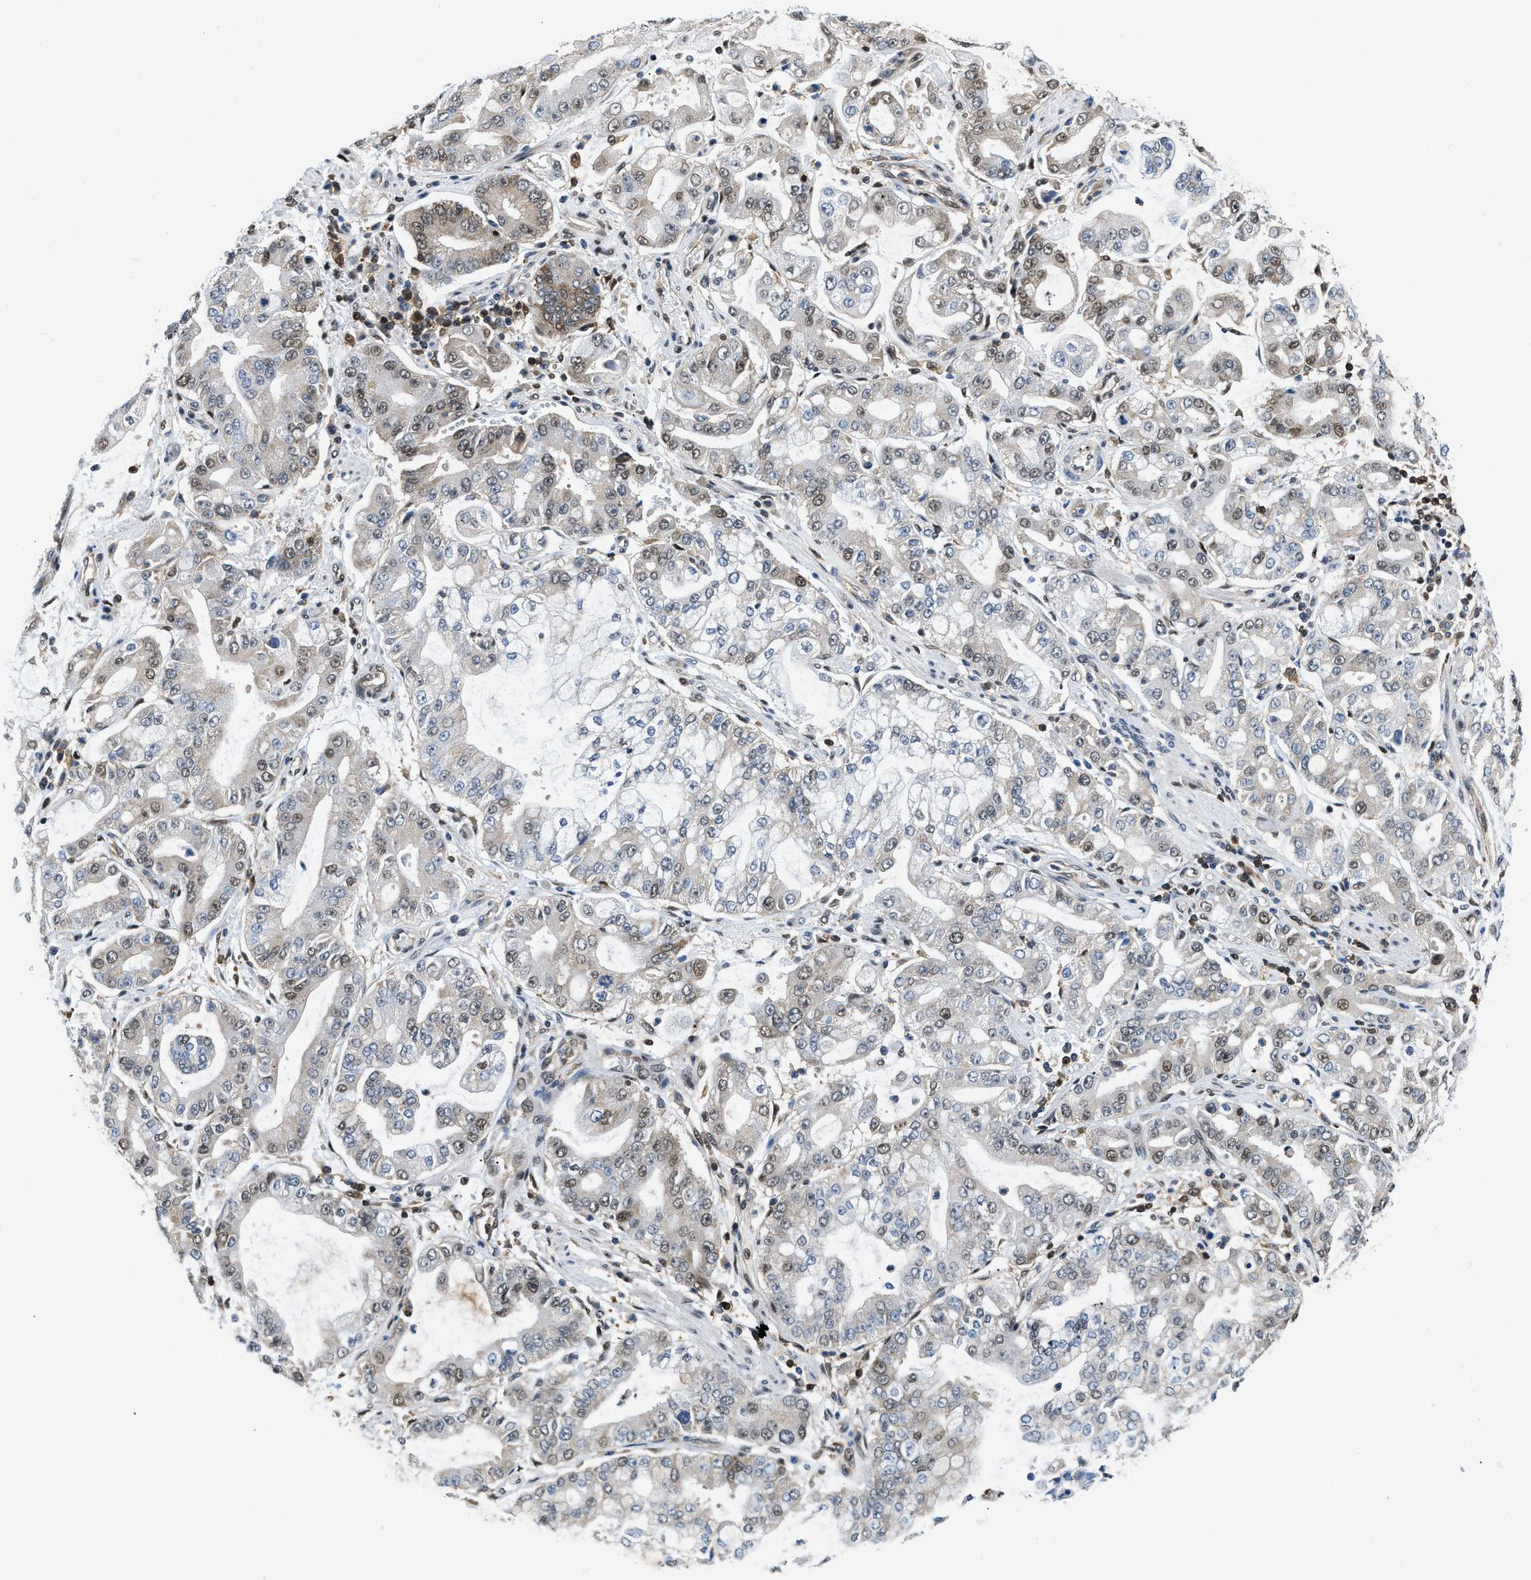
{"staining": {"intensity": "weak", "quantity": "25%-75%", "location": "nuclear"}, "tissue": "stomach cancer", "cell_type": "Tumor cells", "image_type": "cancer", "snomed": [{"axis": "morphology", "description": "Adenocarcinoma, NOS"}, {"axis": "topography", "description": "Stomach"}], "caption": "Tumor cells reveal weak nuclear staining in approximately 25%-75% of cells in stomach cancer.", "gene": "ATF7IP", "patient": {"sex": "male", "age": 76}}